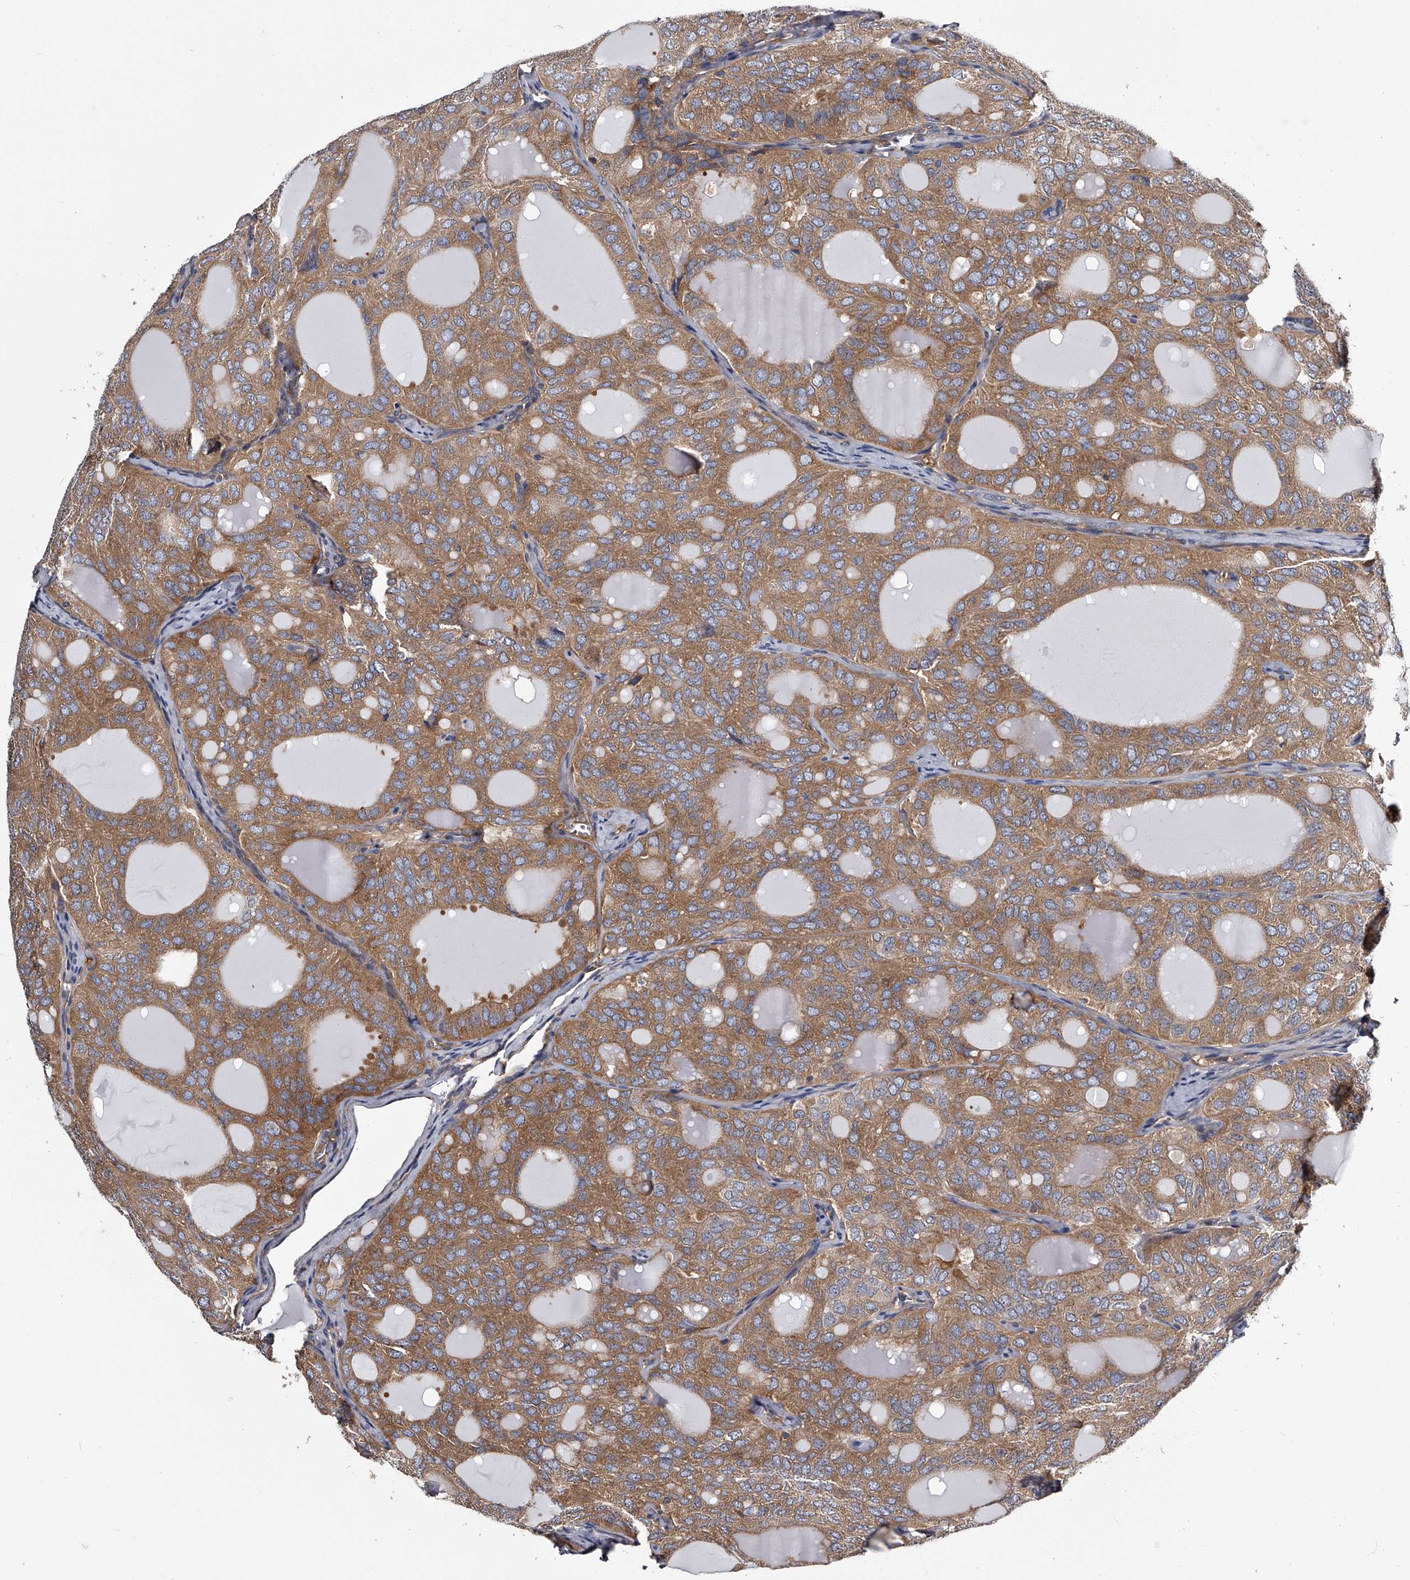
{"staining": {"intensity": "moderate", "quantity": ">75%", "location": "cytoplasmic/membranous"}, "tissue": "thyroid cancer", "cell_type": "Tumor cells", "image_type": "cancer", "snomed": [{"axis": "morphology", "description": "Follicular adenoma carcinoma, NOS"}, {"axis": "topography", "description": "Thyroid gland"}], "caption": "IHC image of neoplastic tissue: follicular adenoma carcinoma (thyroid) stained using immunohistochemistry demonstrates medium levels of moderate protein expression localized specifically in the cytoplasmic/membranous of tumor cells, appearing as a cytoplasmic/membranous brown color.", "gene": "GAPVD1", "patient": {"sex": "male", "age": 75}}